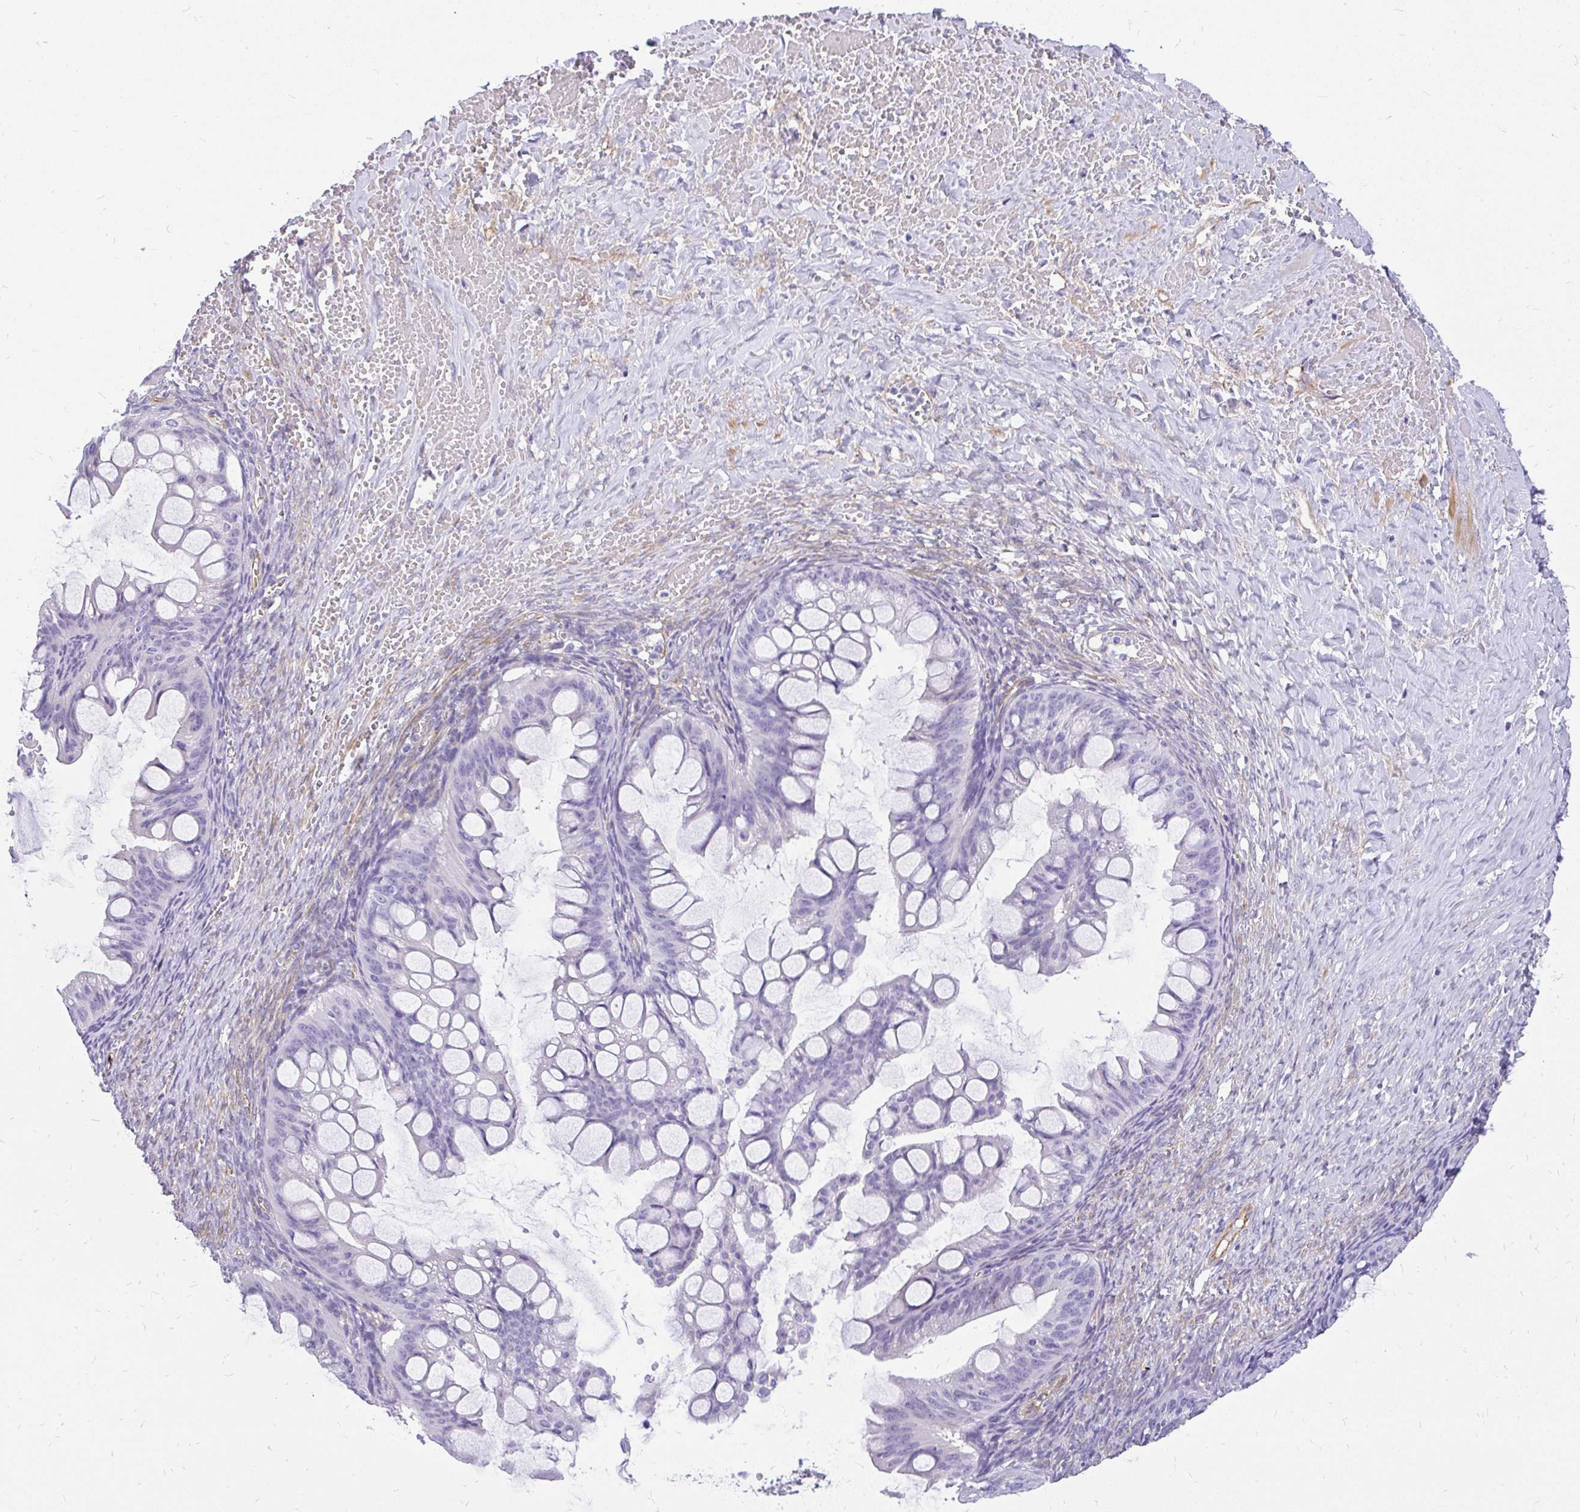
{"staining": {"intensity": "negative", "quantity": "none", "location": "none"}, "tissue": "ovarian cancer", "cell_type": "Tumor cells", "image_type": "cancer", "snomed": [{"axis": "morphology", "description": "Cystadenocarcinoma, mucinous, NOS"}, {"axis": "topography", "description": "Ovary"}], "caption": "IHC of ovarian cancer exhibits no positivity in tumor cells.", "gene": "FAM83C", "patient": {"sex": "female", "age": 73}}